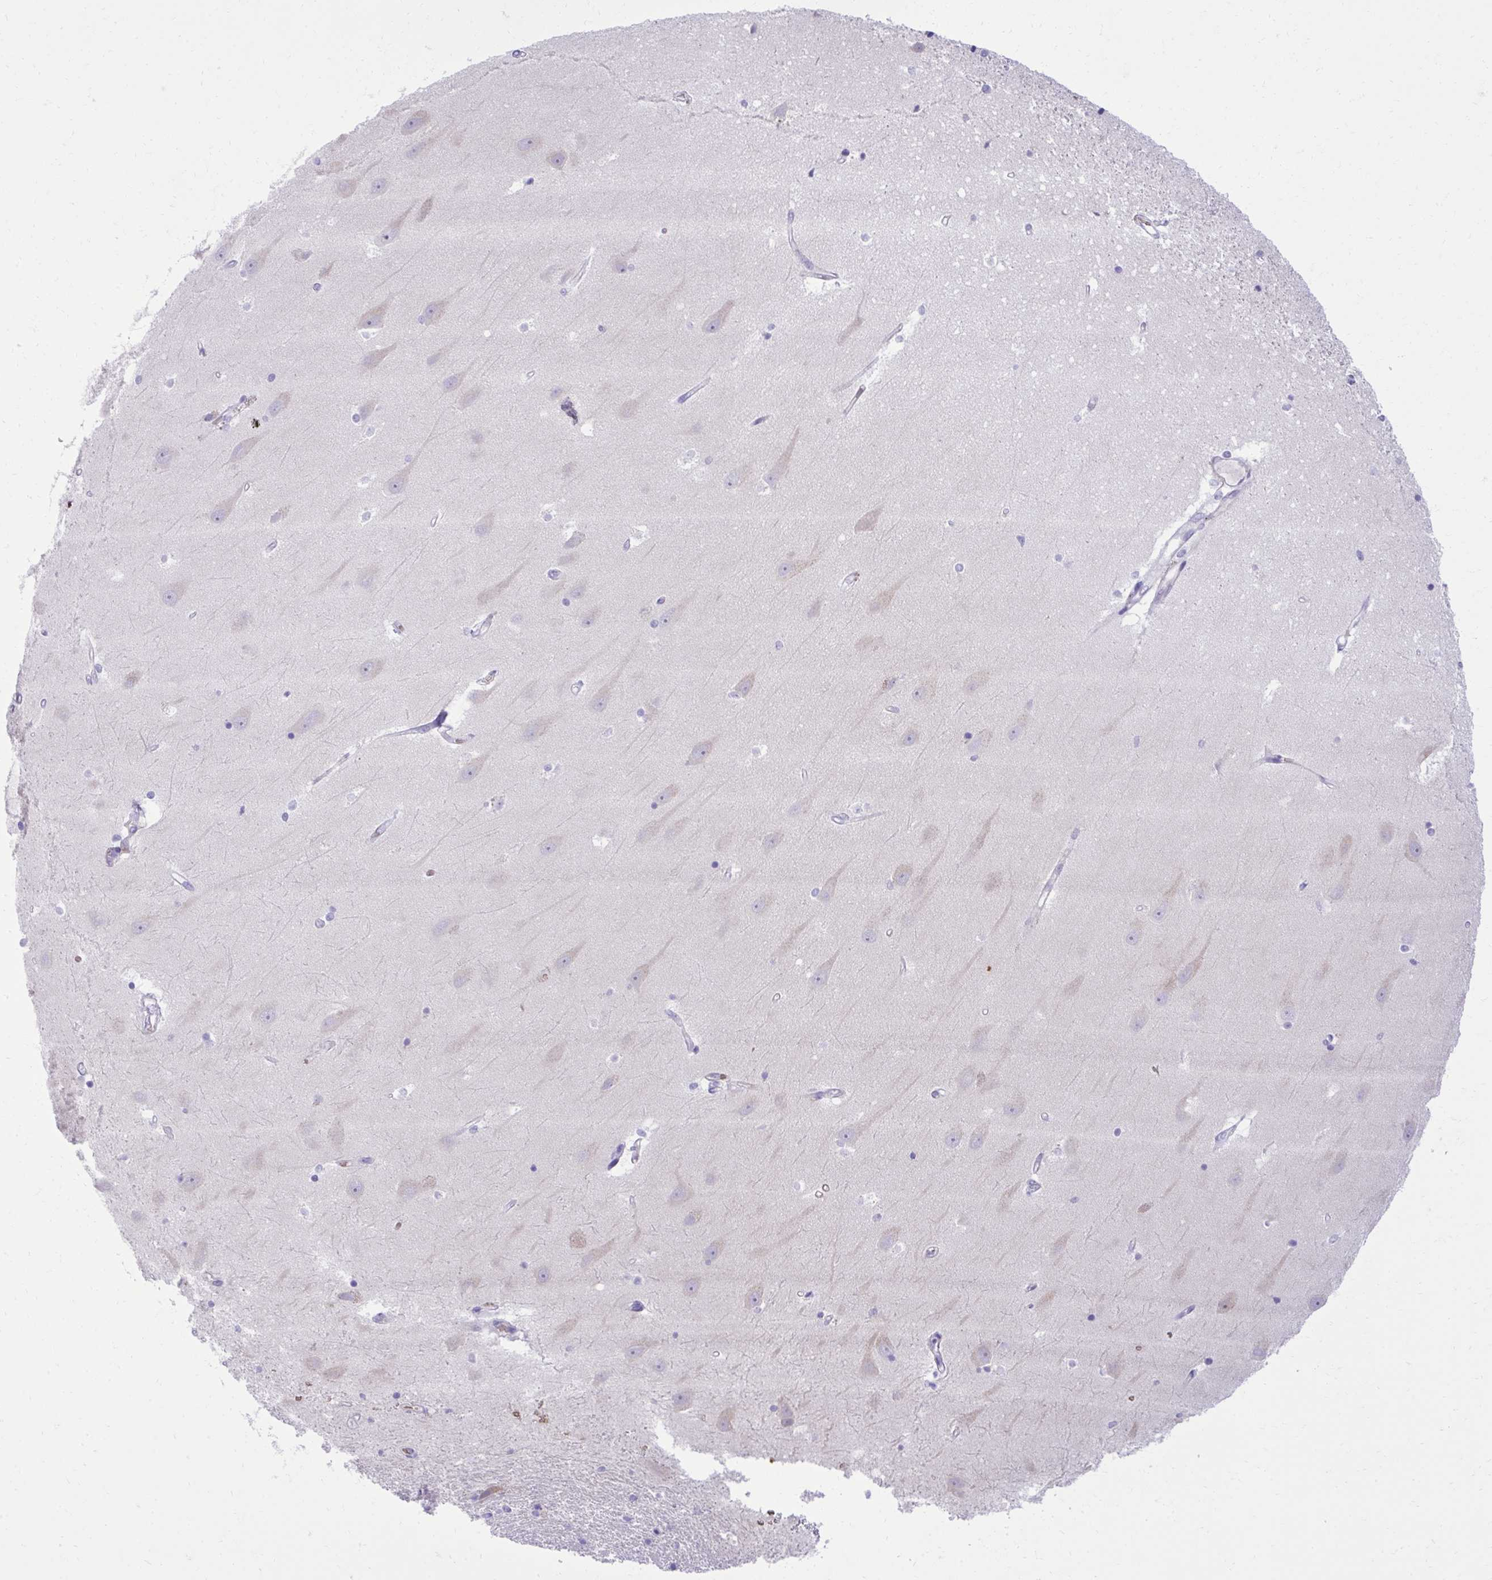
{"staining": {"intensity": "negative", "quantity": "none", "location": "none"}, "tissue": "hippocampus", "cell_type": "Glial cells", "image_type": "normal", "snomed": [{"axis": "morphology", "description": "Normal tissue, NOS"}, {"axis": "topography", "description": "Hippocampus"}], "caption": "Glial cells are negative for protein expression in normal human hippocampus. Nuclei are stained in blue.", "gene": "PITPNM3", "patient": {"sex": "male", "age": 63}}